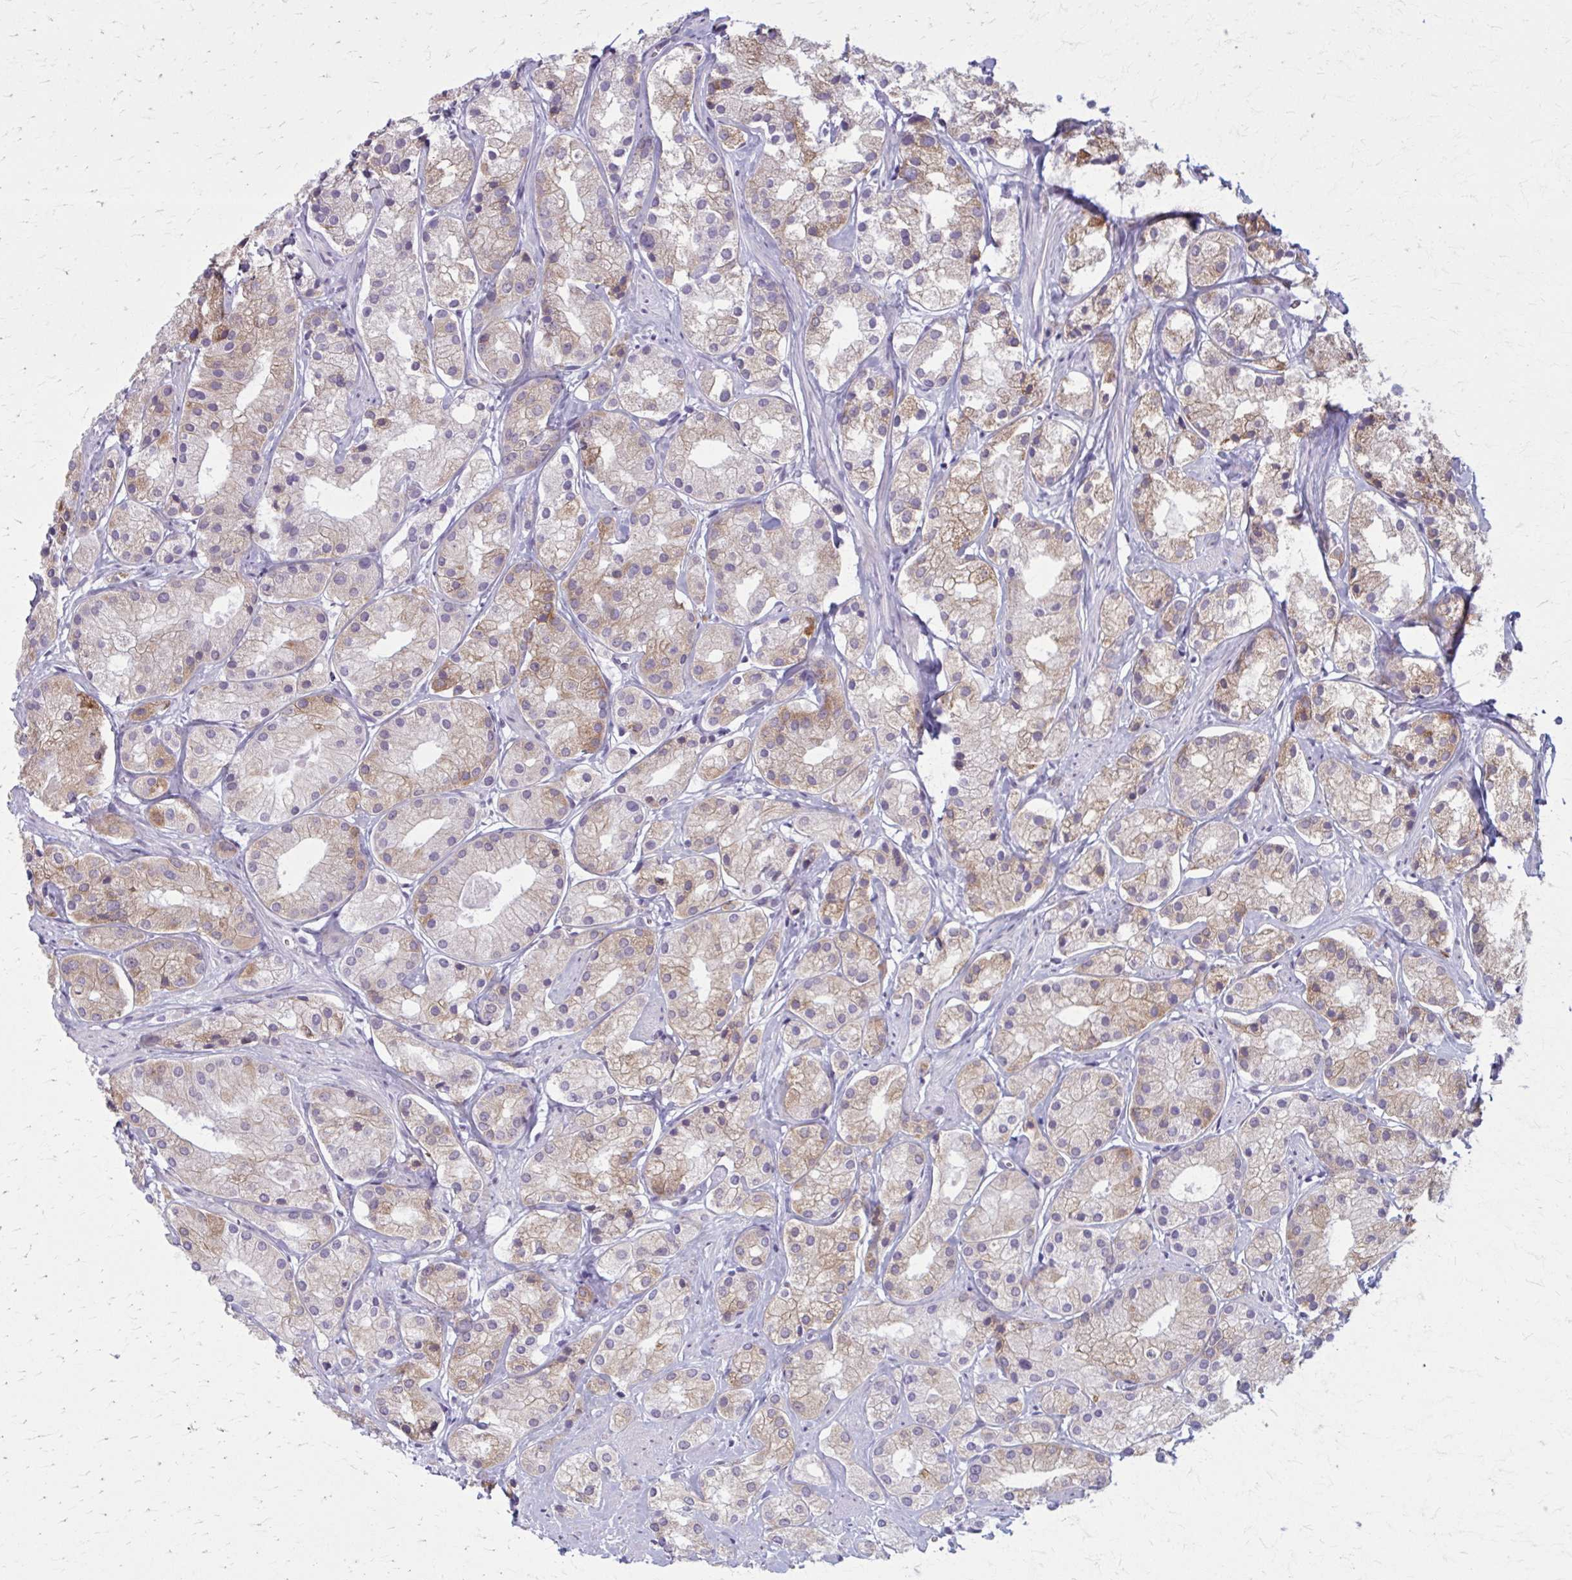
{"staining": {"intensity": "moderate", "quantity": "25%-75%", "location": "cytoplasmic/membranous"}, "tissue": "prostate cancer", "cell_type": "Tumor cells", "image_type": "cancer", "snomed": [{"axis": "morphology", "description": "Adenocarcinoma, Low grade"}, {"axis": "topography", "description": "Prostate"}], "caption": "Moderate cytoplasmic/membranous positivity for a protein is identified in approximately 25%-75% of tumor cells of prostate cancer (low-grade adenocarcinoma) using IHC.", "gene": "NUMBL", "patient": {"sex": "male", "age": 69}}